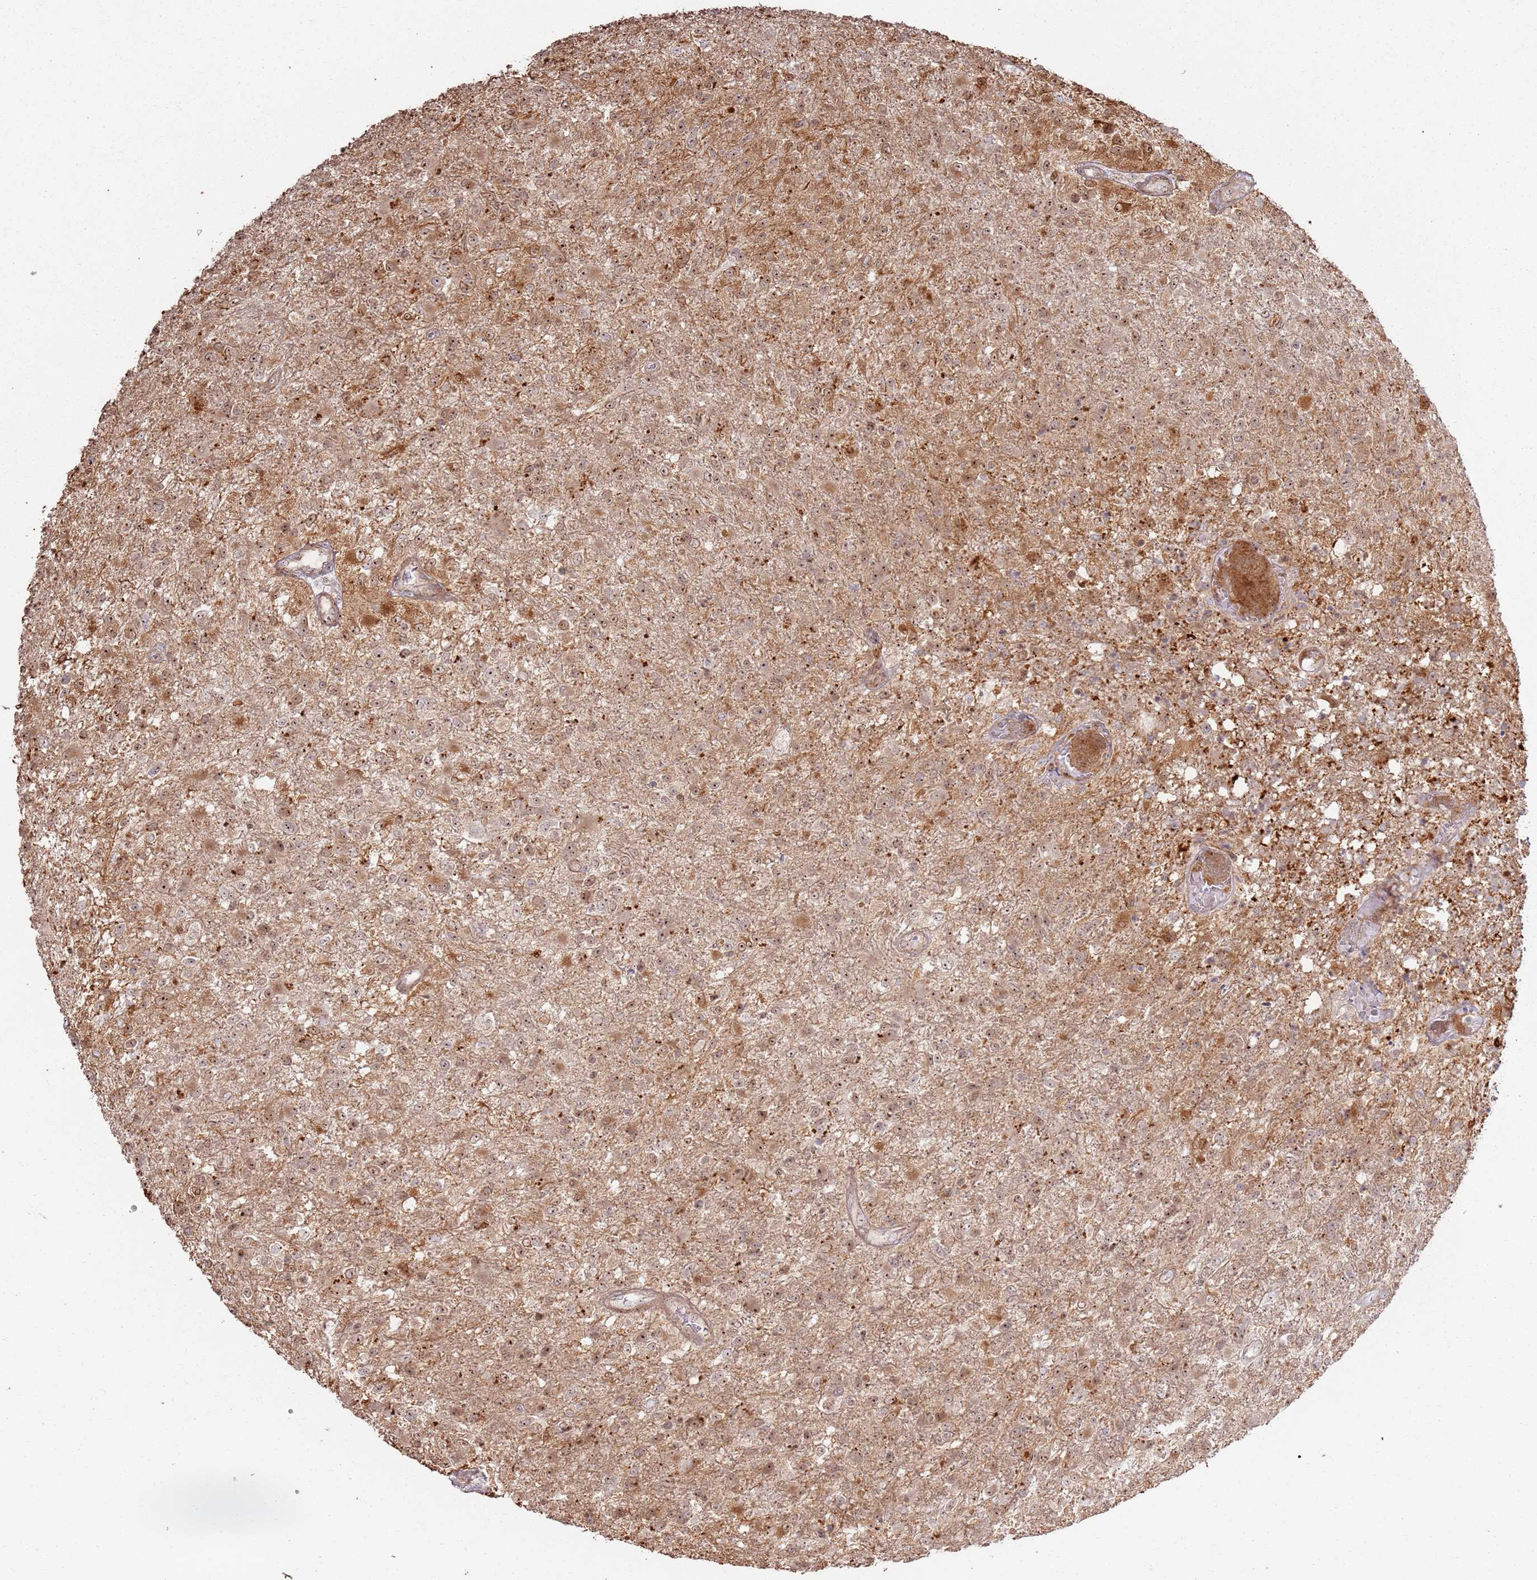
{"staining": {"intensity": "moderate", "quantity": ">75%", "location": "cytoplasmic/membranous,nuclear"}, "tissue": "glioma", "cell_type": "Tumor cells", "image_type": "cancer", "snomed": [{"axis": "morphology", "description": "Glioma, malignant, High grade"}, {"axis": "topography", "description": "Brain"}], "caption": "A medium amount of moderate cytoplasmic/membranous and nuclear expression is identified in about >75% of tumor cells in glioma tissue. (IHC, brightfield microscopy, high magnification).", "gene": "CNPY1", "patient": {"sex": "female", "age": 74}}